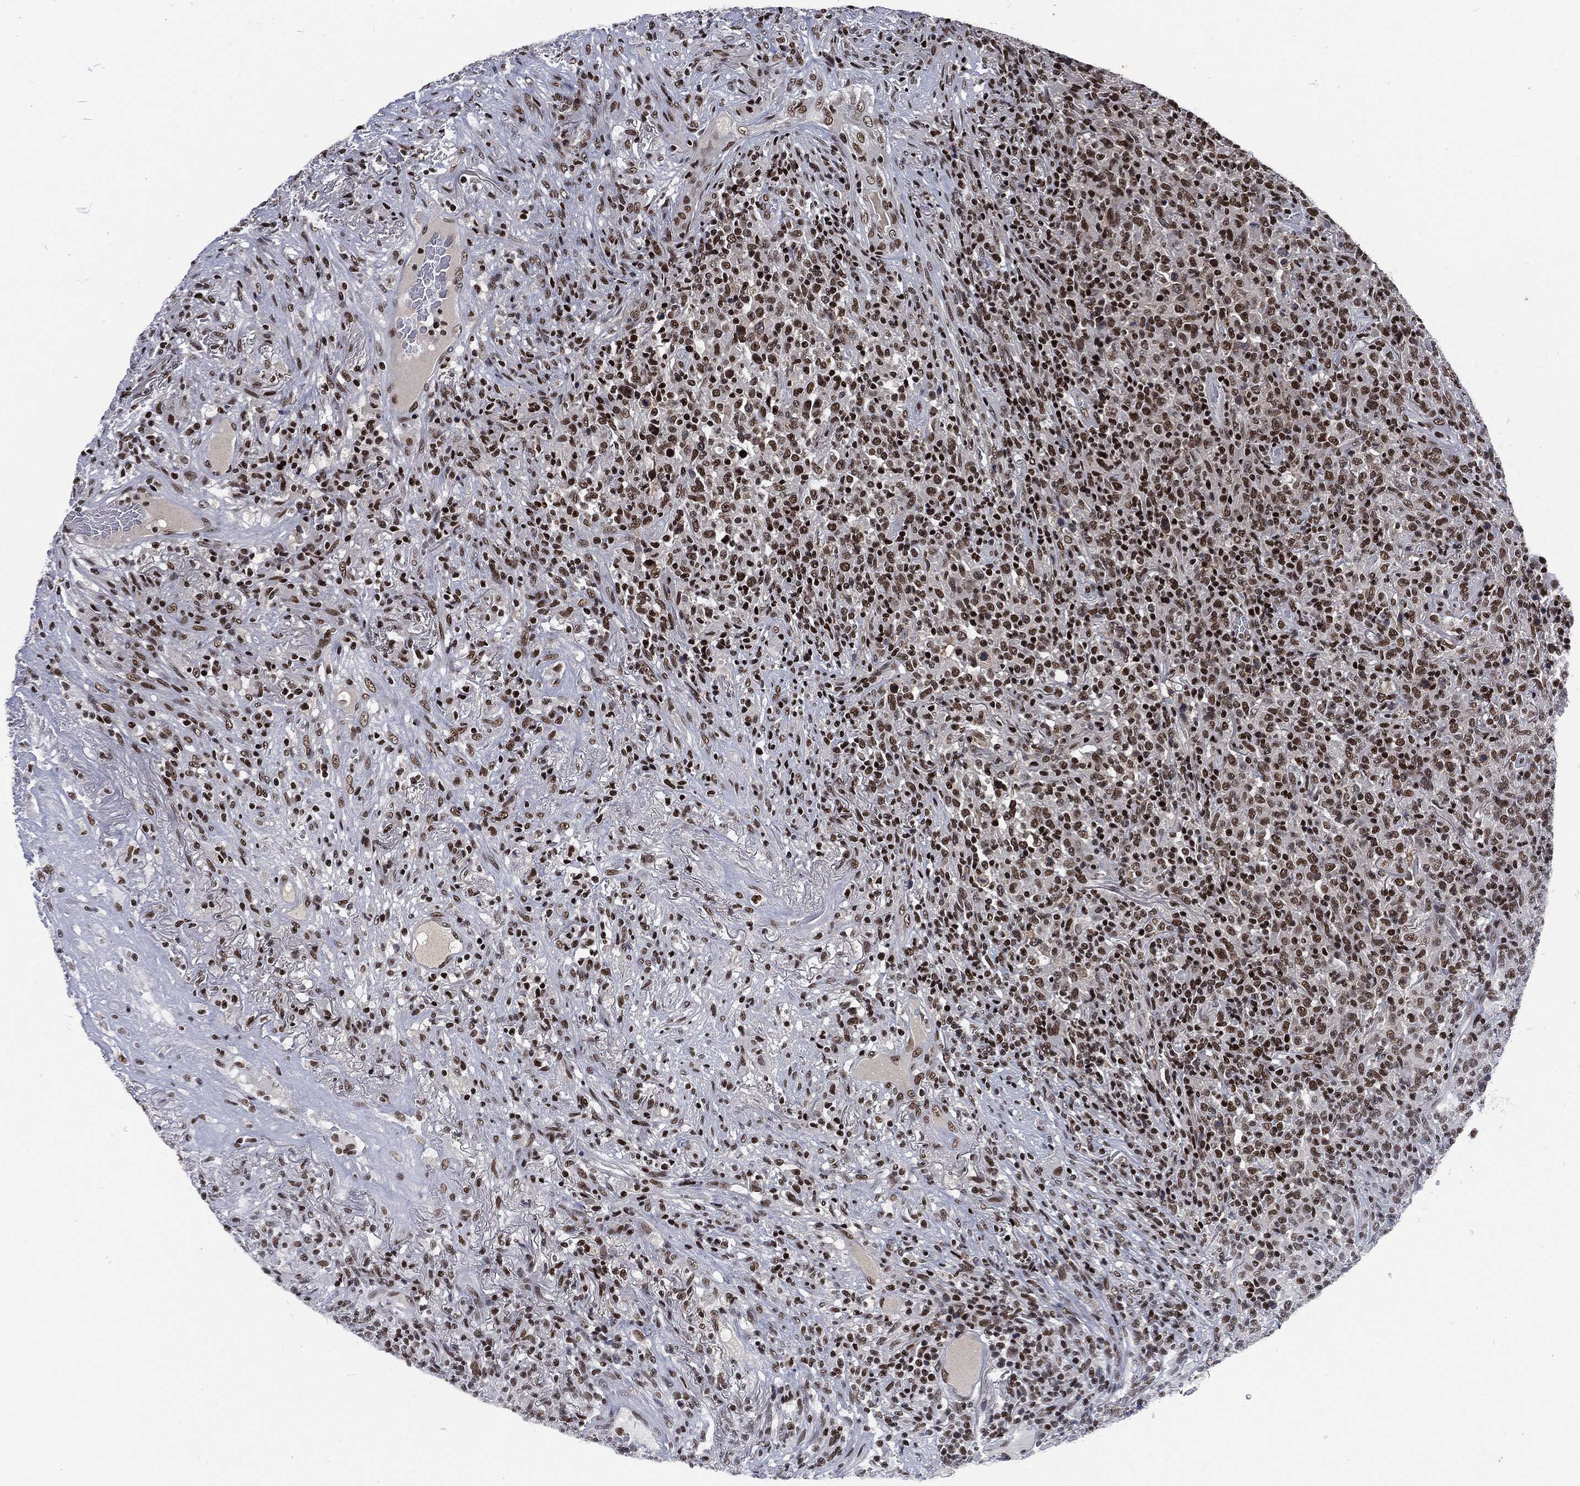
{"staining": {"intensity": "strong", "quantity": "25%-75%", "location": "nuclear"}, "tissue": "lymphoma", "cell_type": "Tumor cells", "image_type": "cancer", "snomed": [{"axis": "morphology", "description": "Malignant lymphoma, non-Hodgkin's type, High grade"}, {"axis": "topography", "description": "Lung"}], "caption": "Lymphoma tissue reveals strong nuclear expression in about 25%-75% of tumor cells, visualized by immunohistochemistry.", "gene": "DCPS", "patient": {"sex": "male", "age": 79}}